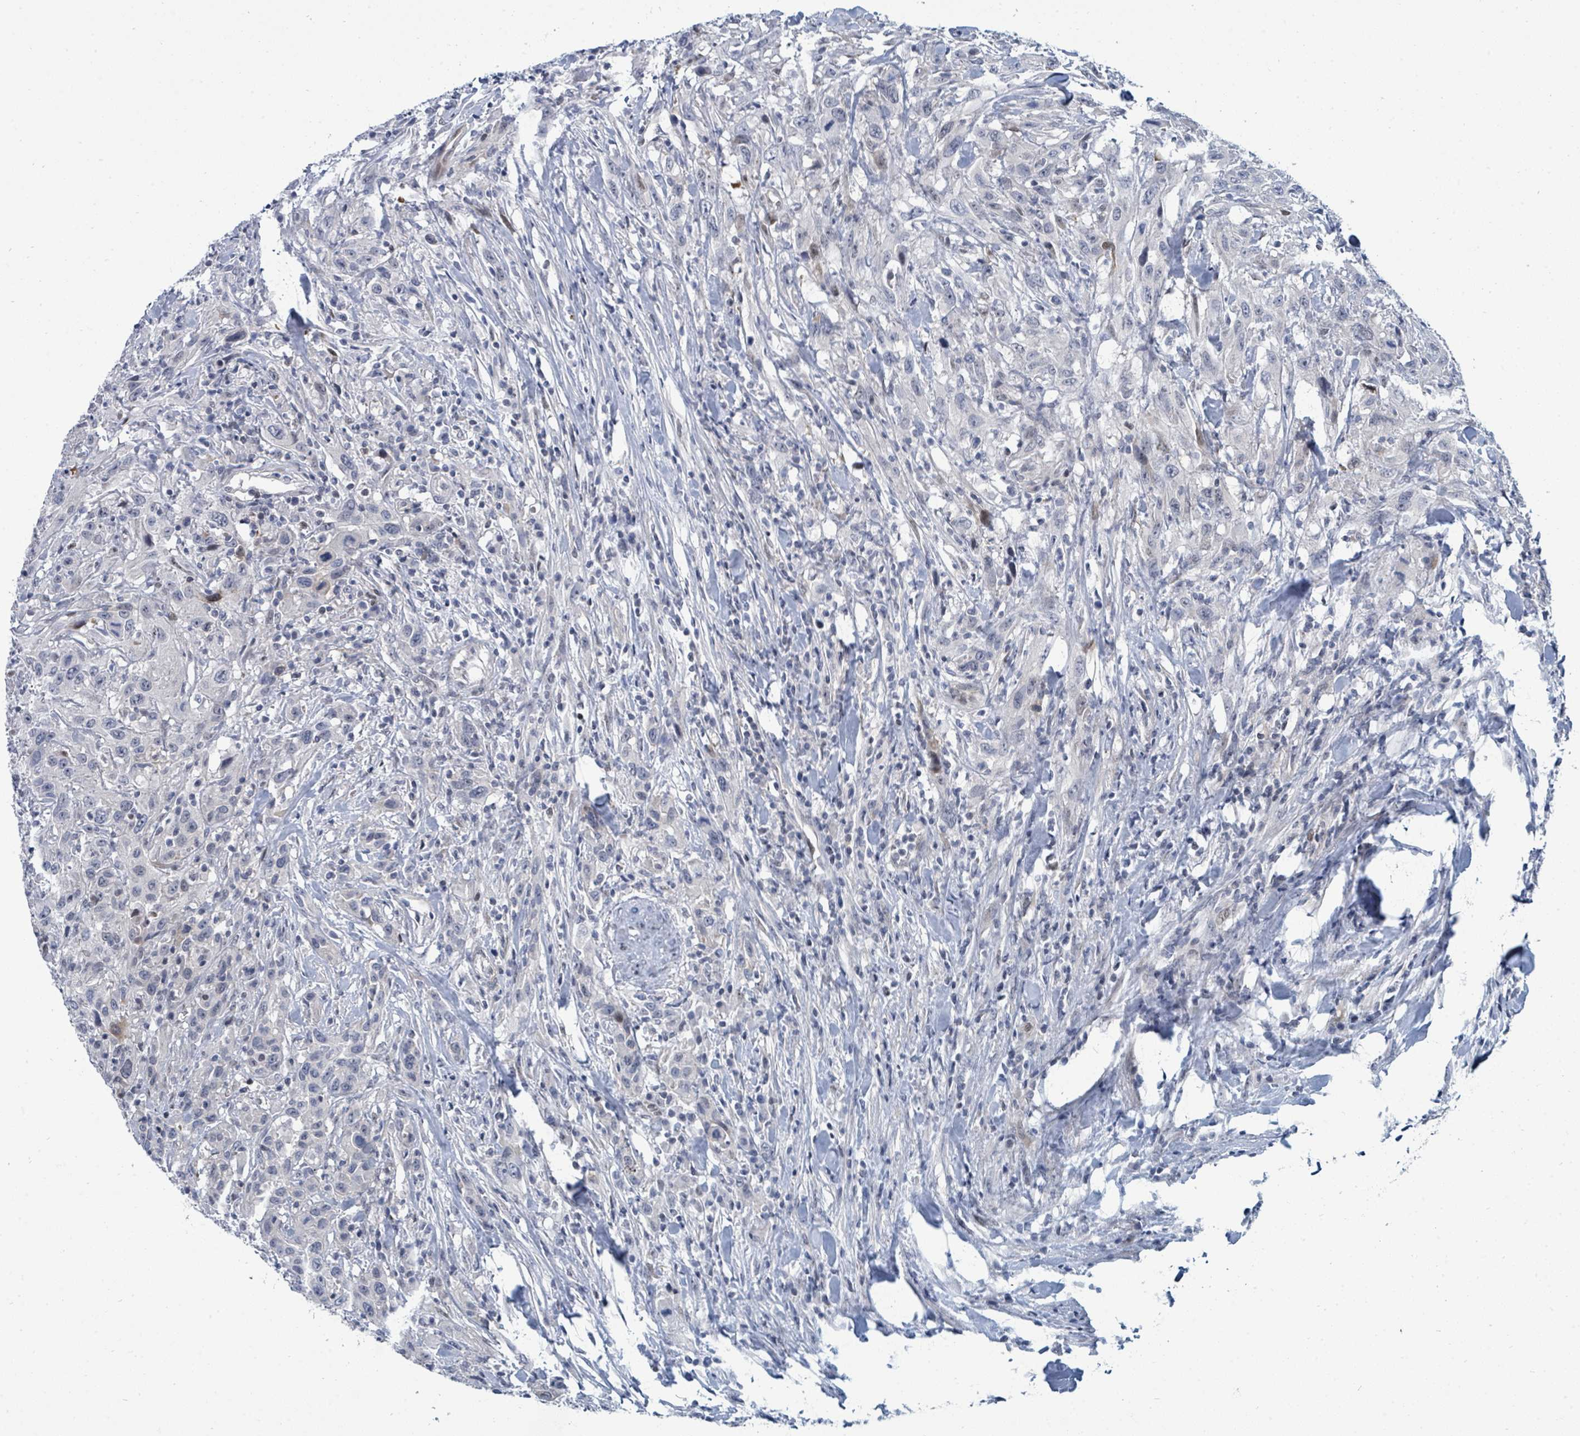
{"staining": {"intensity": "negative", "quantity": "none", "location": "none"}, "tissue": "urothelial cancer", "cell_type": "Tumor cells", "image_type": "cancer", "snomed": [{"axis": "morphology", "description": "Urothelial carcinoma, High grade"}, {"axis": "topography", "description": "Urinary bladder"}], "caption": "This is a histopathology image of immunohistochemistry staining of urothelial cancer, which shows no positivity in tumor cells. The staining was performed using DAB (3,3'-diaminobenzidine) to visualize the protein expression in brown, while the nuclei were stained in blue with hematoxylin (Magnification: 20x).", "gene": "SUMO4", "patient": {"sex": "male", "age": 61}}